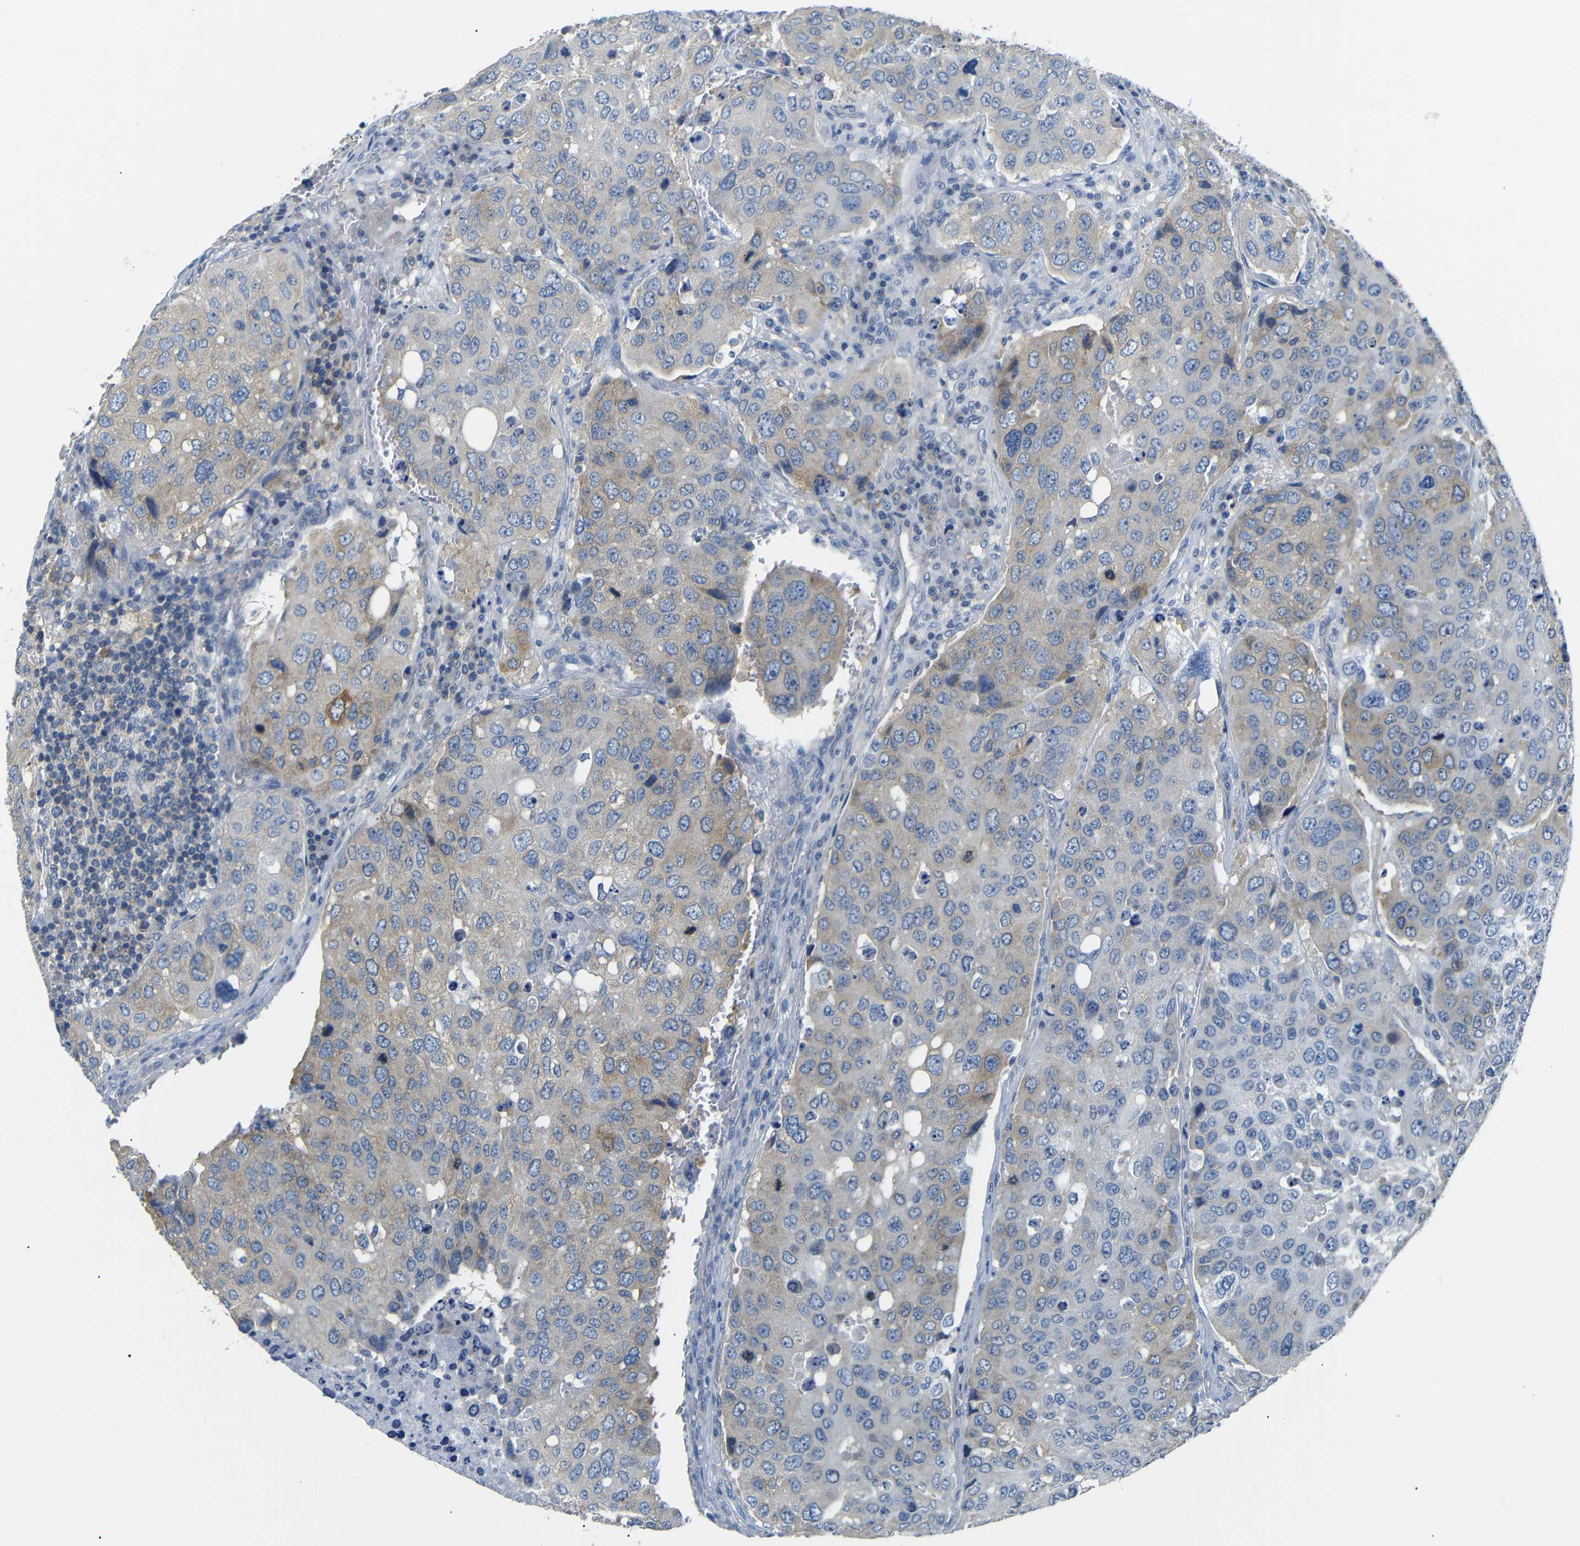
{"staining": {"intensity": "weak", "quantity": ">75%", "location": "cytoplasmic/membranous"}, "tissue": "urothelial cancer", "cell_type": "Tumor cells", "image_type": "cancer", "snomed": [{"axis": "morphology", "description": "Urothelial carcinoma, High grade"}, {"axis": "topography", "description": "Lymph node"}, {"axis": "topography", "description": "Urinary bladder"}], "caption": "A high-resolution image shows IHC staining of urothelial cancer, which displays weak cytoplasmic/membranous staining in approximately >75% of tumor cells.", "gene": "DCP1A", "patient": {"sex": "male", "age": 51}}